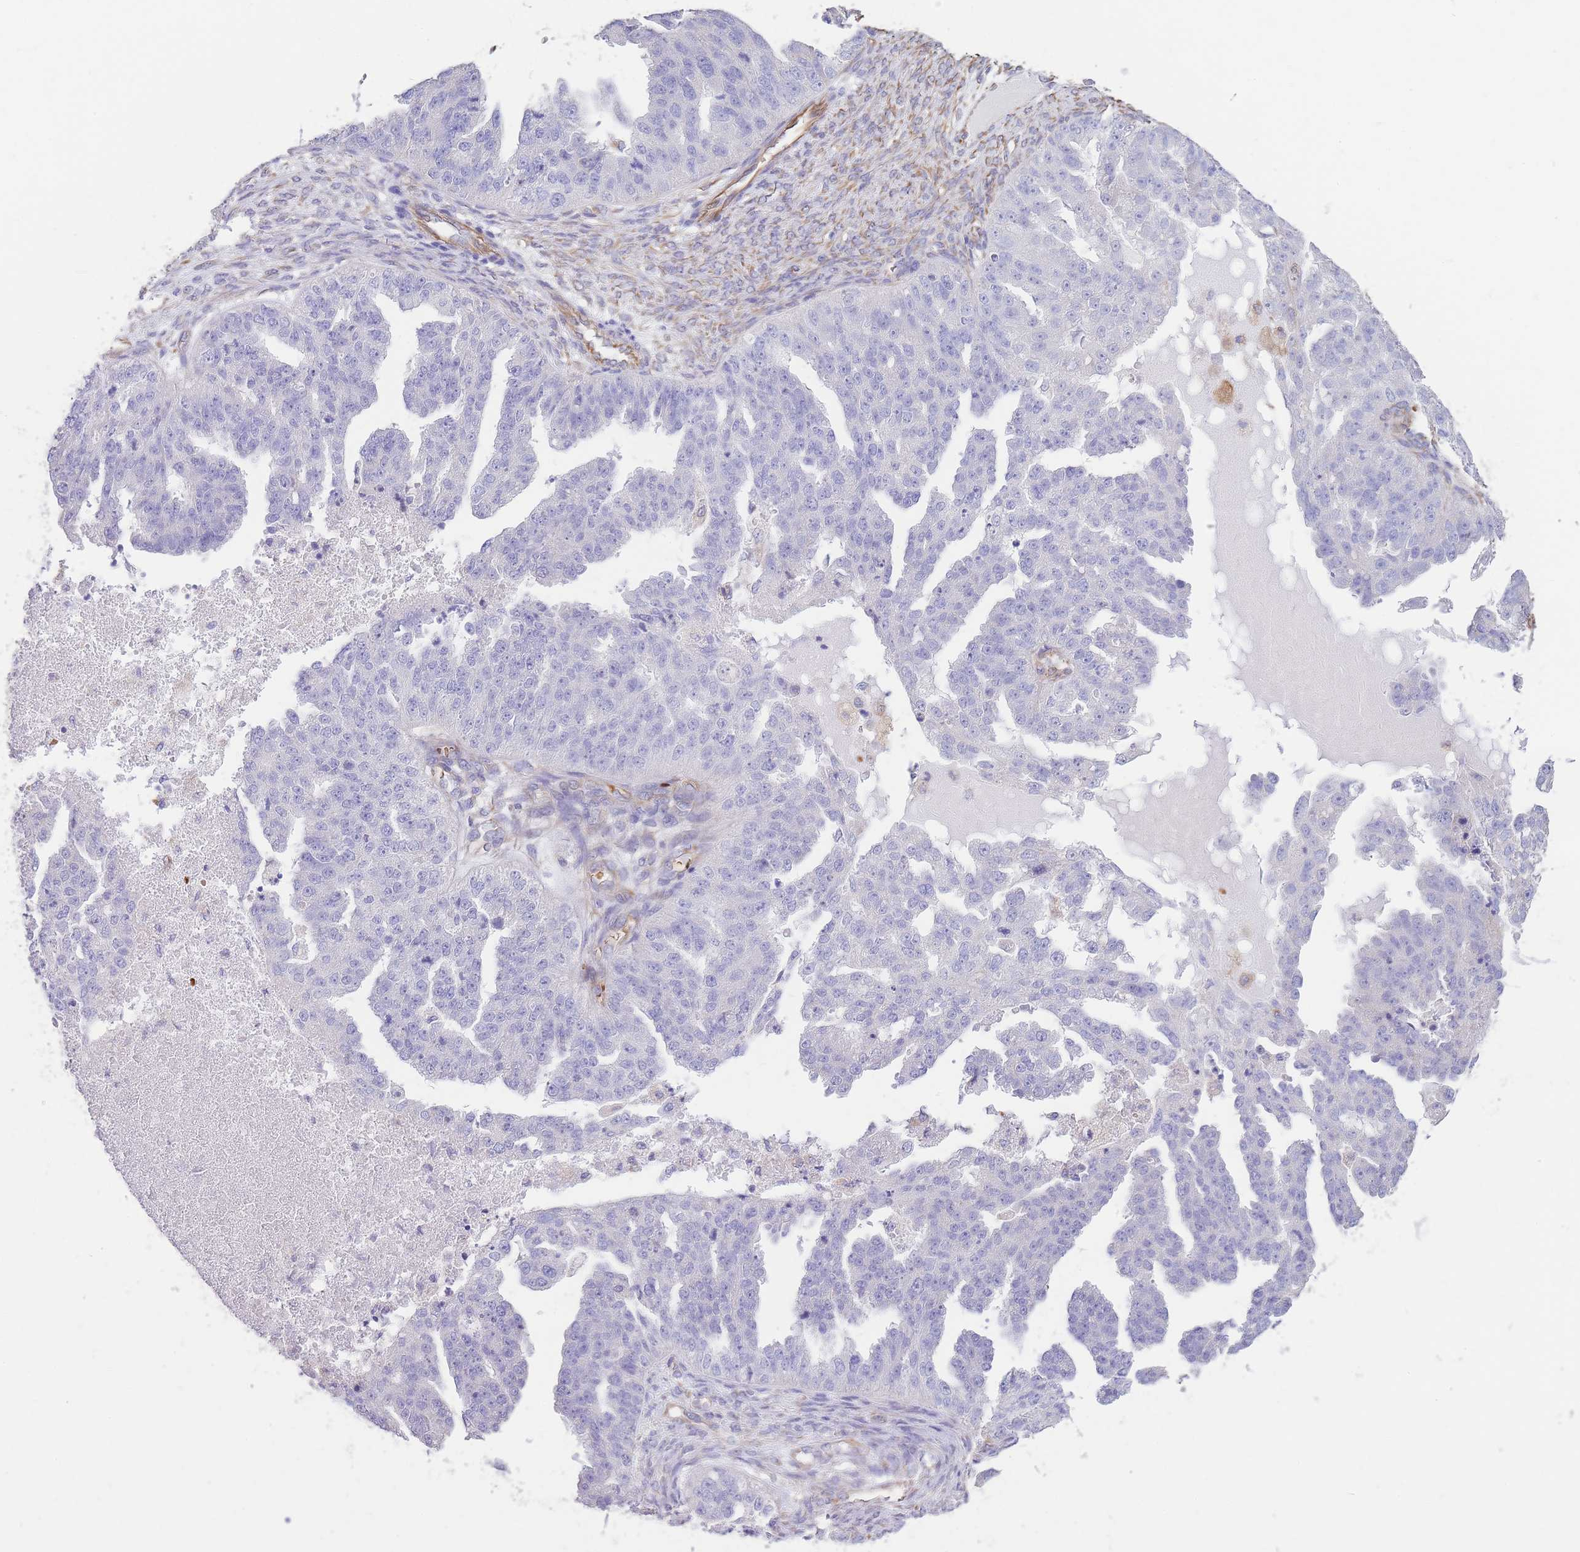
{"staining": {"intensity": "negative", "quantity": "none", "location": "none"}, "tissue": "ovarian cancer", "cell_type": "Tumor cells", "image_type": "cancer", "snomed": [{"axis": "morphology", "description": "Cystadenocarcinoma, serous, NOS"}, {"axis": "topography", "description": "Ovary"}], "caption": "This is an IHC micrograph of human ovarian cancer. There is no expression in tumor cells.", "gene": "ANKRD53", "patient": {"sex": "female", "age": 58}}